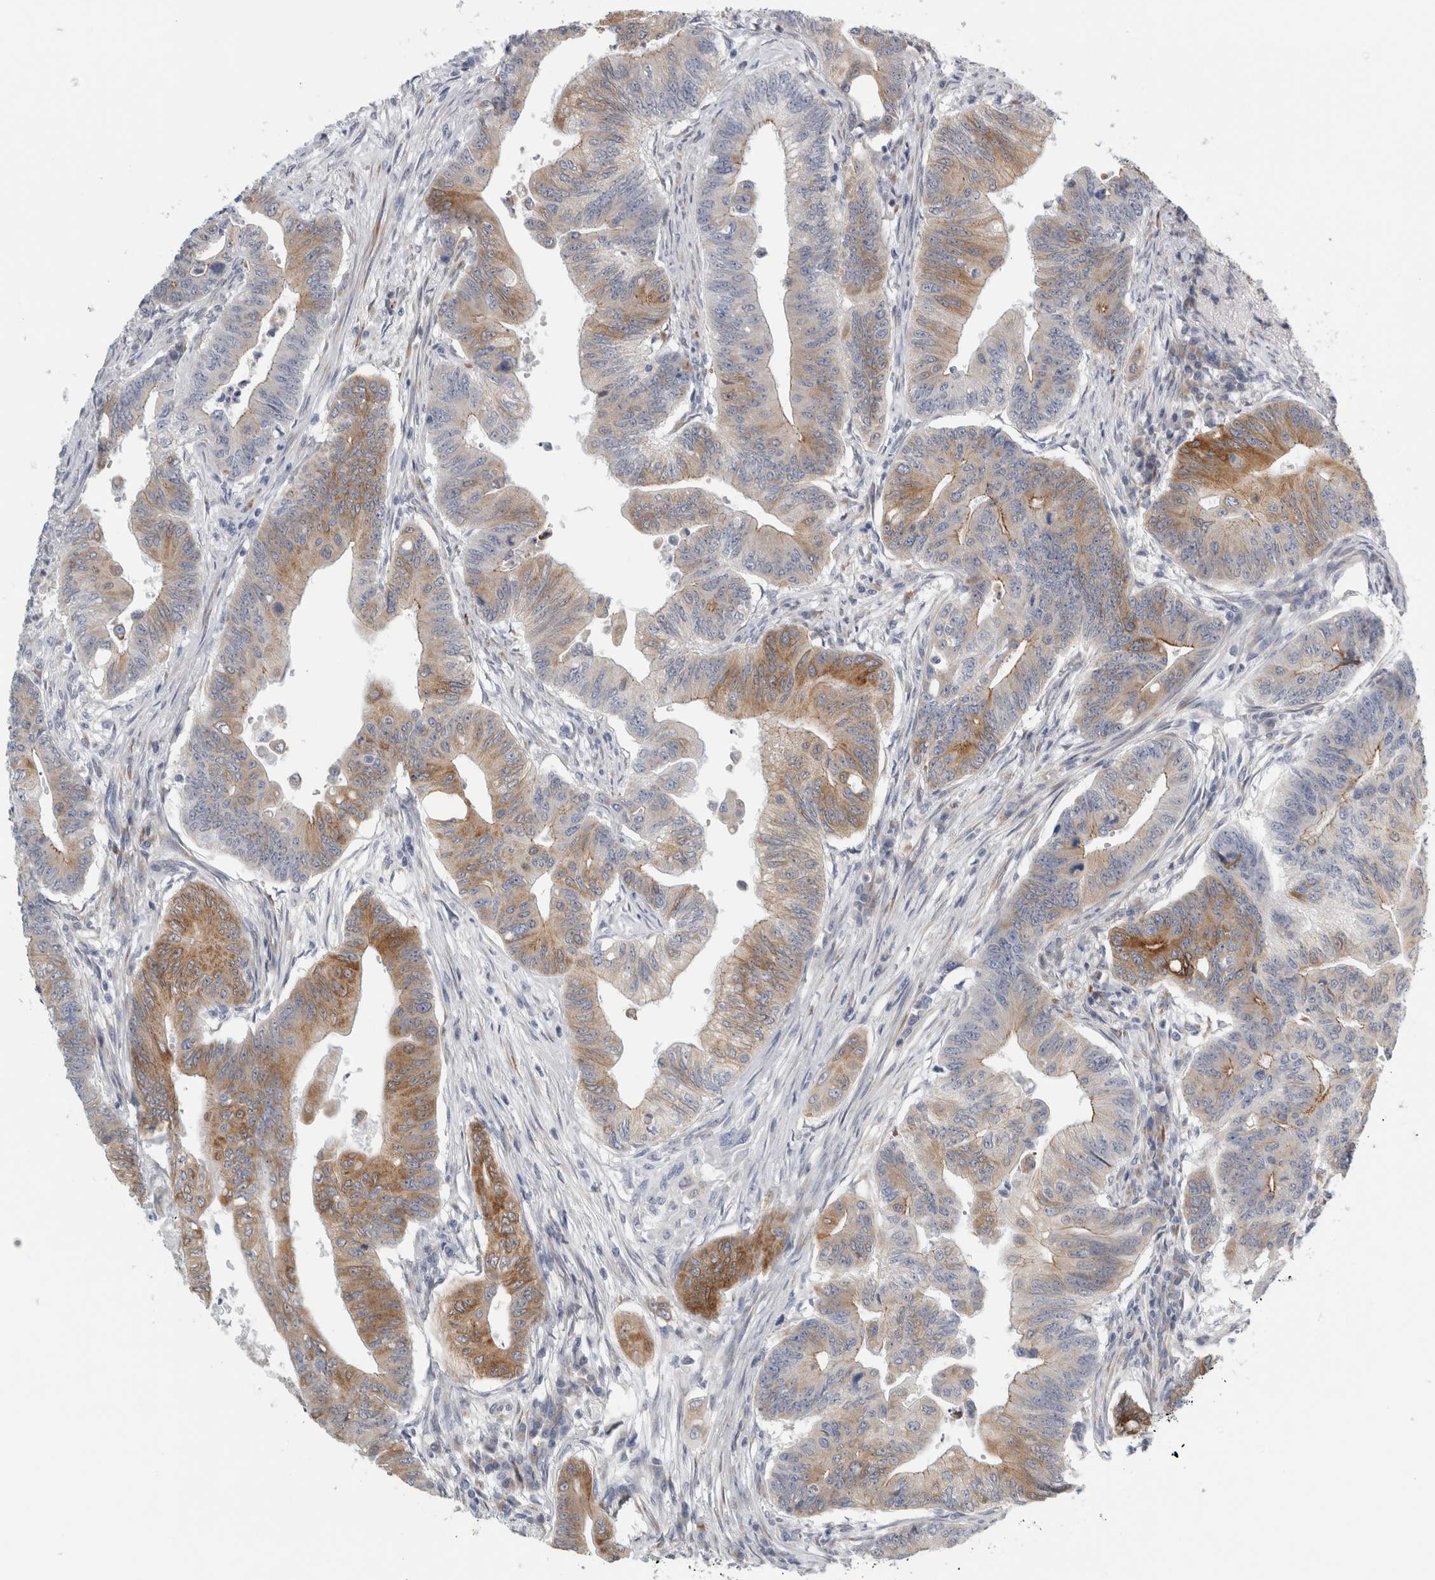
{"staining": {"intensity": "moderate", "quantity": "25%-75%", "location": "cytoplasmic/membranous"}, "tissue": "colorectal cancer", "cell_type": "Tumor cells", "image_type": "cancer", "snomed": [{"axis": "morphology", "description": "Adenoma, NOS"}, {"axis": "morphology", "description": "Adenocarcinoma, NOS"}, {"axis": "topography", "description": "Colon"}], "caption": "Colorectal cancer (adenoma) stained for a protein exhibits moderate cytoplasmic/membranous positivity in tumor cells.", "gene": "B3GNT3", "patient": {"sex": "male", "age": 79}}